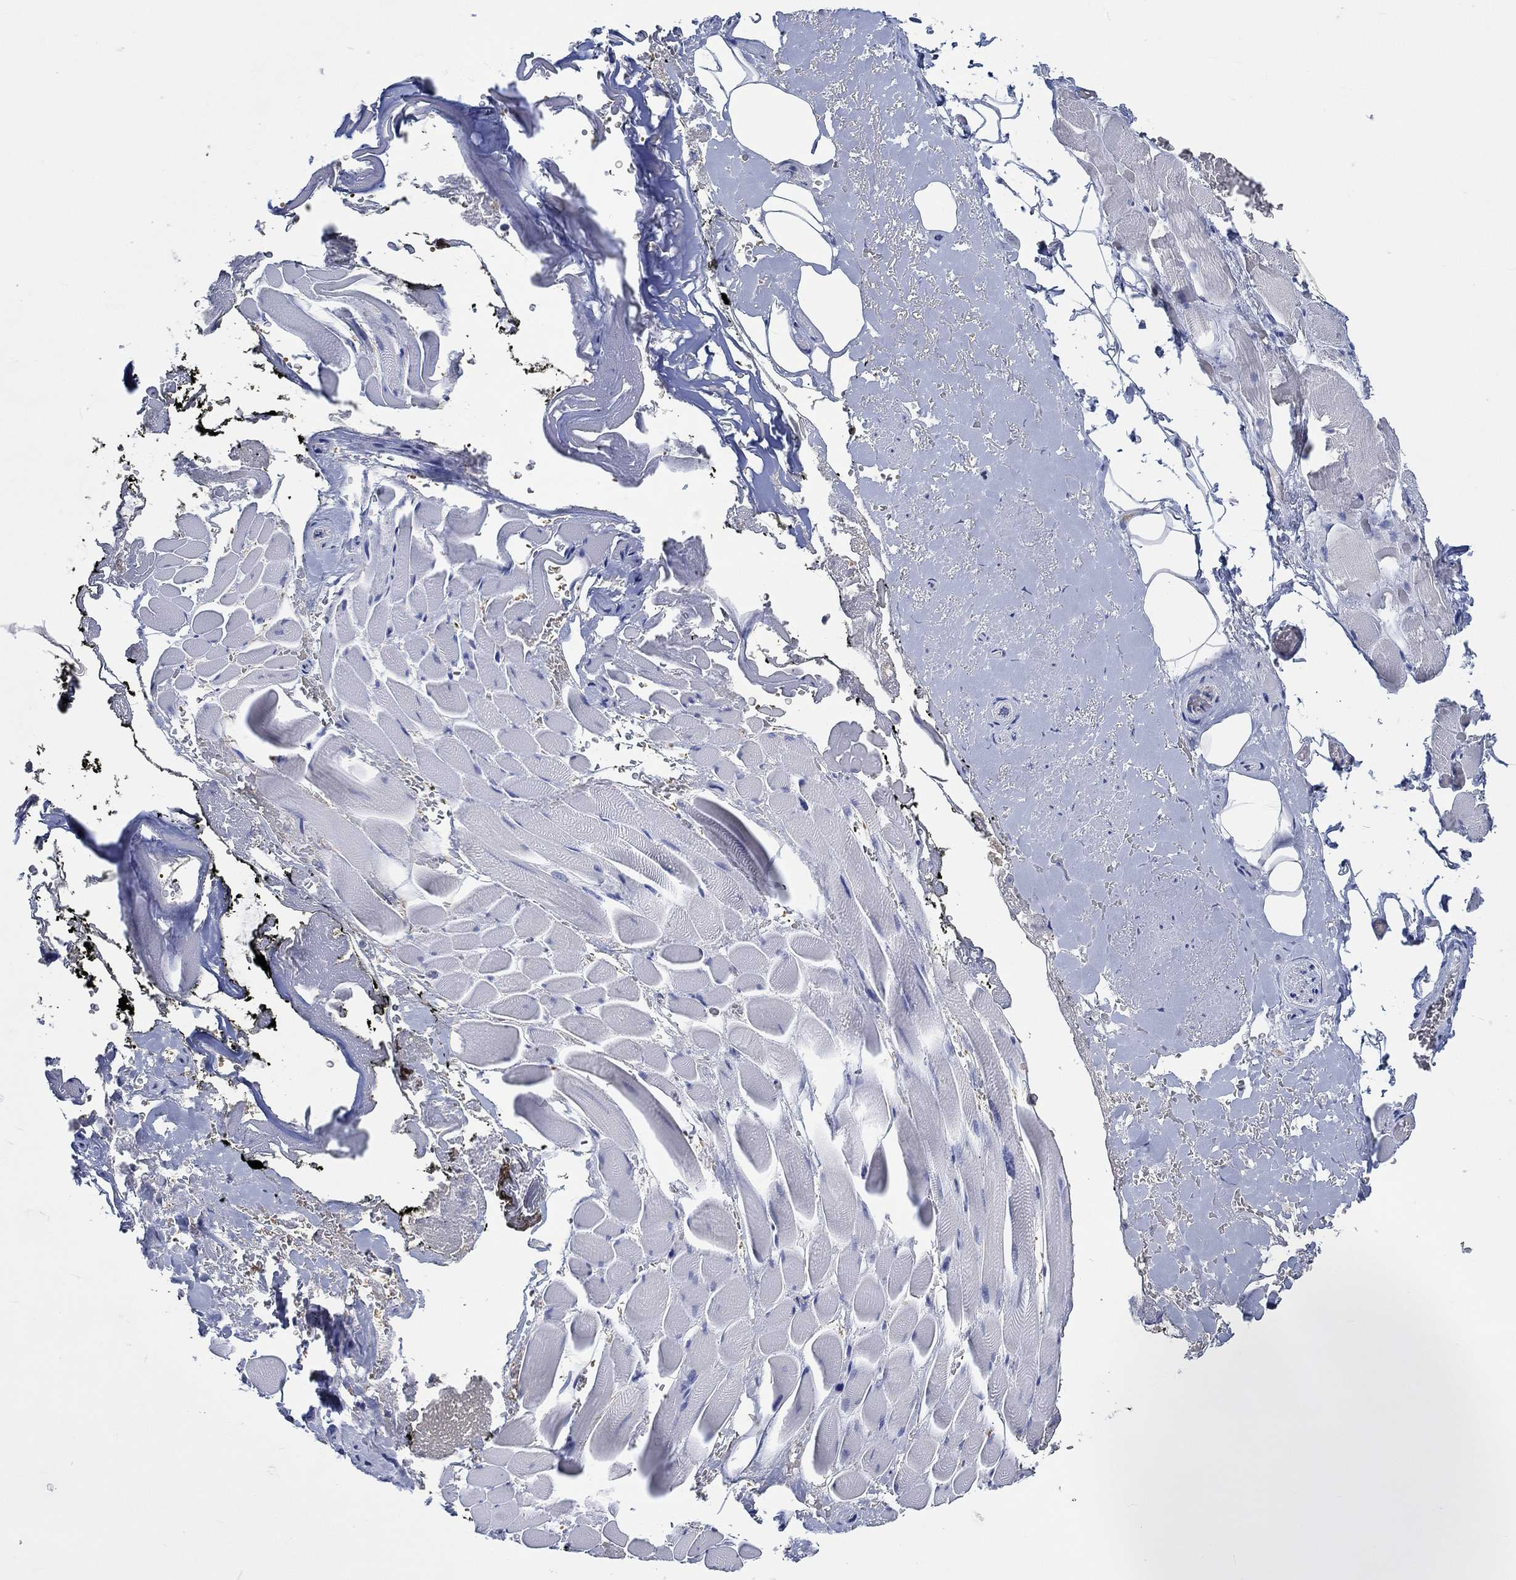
{"staining": {"intensity": "negative", "quantity": "none", "location": "none"}, "tissue": "adipose tissue", "cell_type": "Adipocytes", "image_type": "normal", "snomed": [{"axis": "morphology", "description": "Normal tissue, NOS"}, {"axis": "topography", "description": "Anal"}, {"axis": "topography", "description": "Peripheral nerve tissue"}], "caption": "IHC image of unremarkable adipose tissue: adipose tissue stained with DAB (3,3'-diaminobenzidine) displays no significant protein expression in adipocytes.", "gene": "KCNA1", "patient": {"sex": "male", "age": 53}}